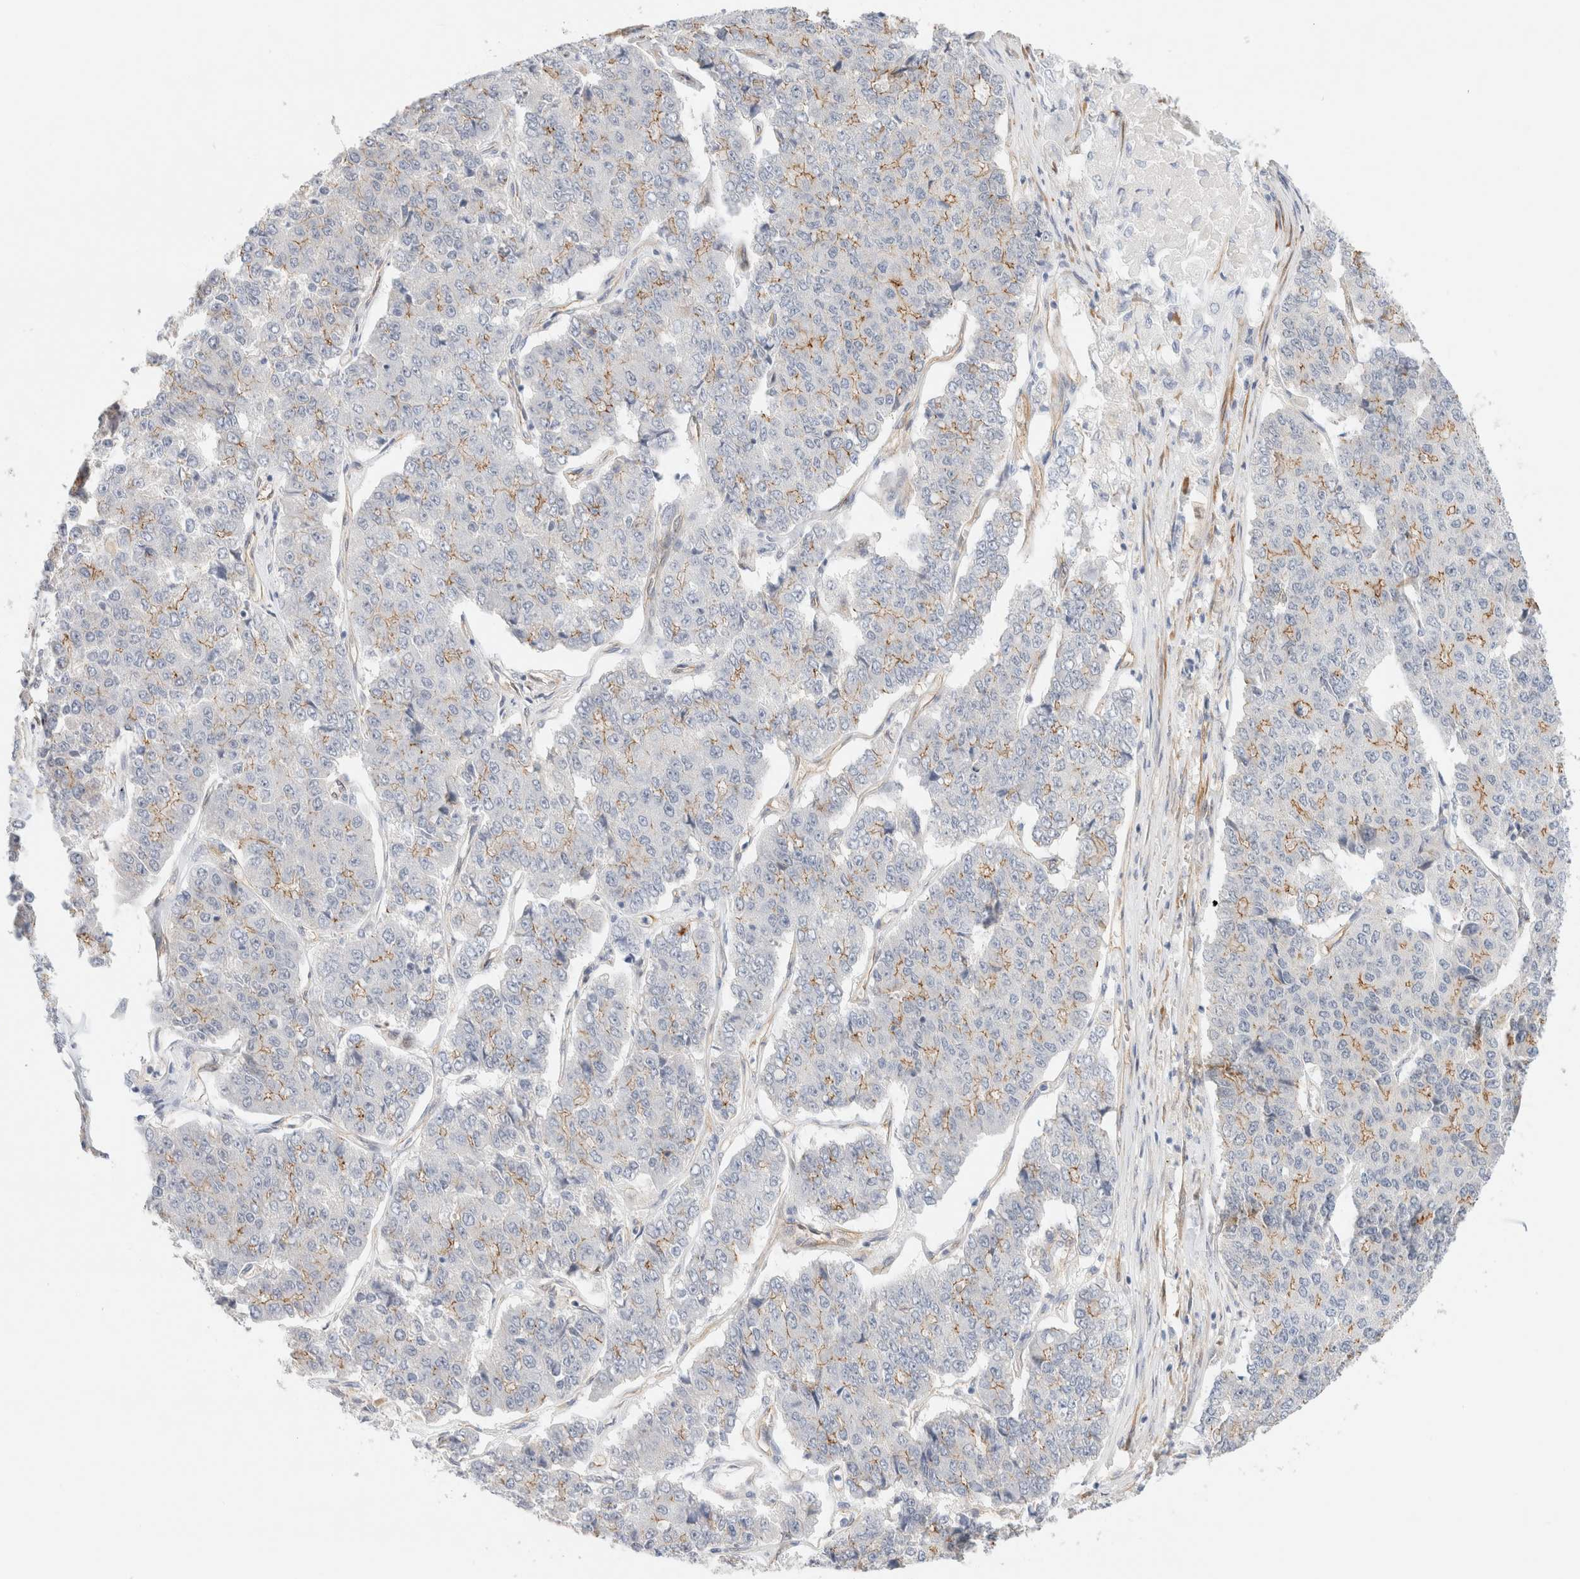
{"staining": {"intensity": "moderate", "quantity": "<25%", "location": "cytoplasmic/membranous"}, "tissue": "pancreatic cancer", "cell_type": "Tumor cells", "image_type": "cancer", "snomed": [{"axis": "morphology", "description": "Adenocarcinoma, NOS"}, {"axis": "topography", "description": "Pancreas"}], "caption": "IHC micrograph of pancreatic adenocarcinoma stained for a protein (brown), which demonstrates low levels of moderate cytoplasmic/membranous positivity in approximately <25% of tumor cells.", "gene": "LMCD1", "patient": {"sex": "male", "age": 50}}